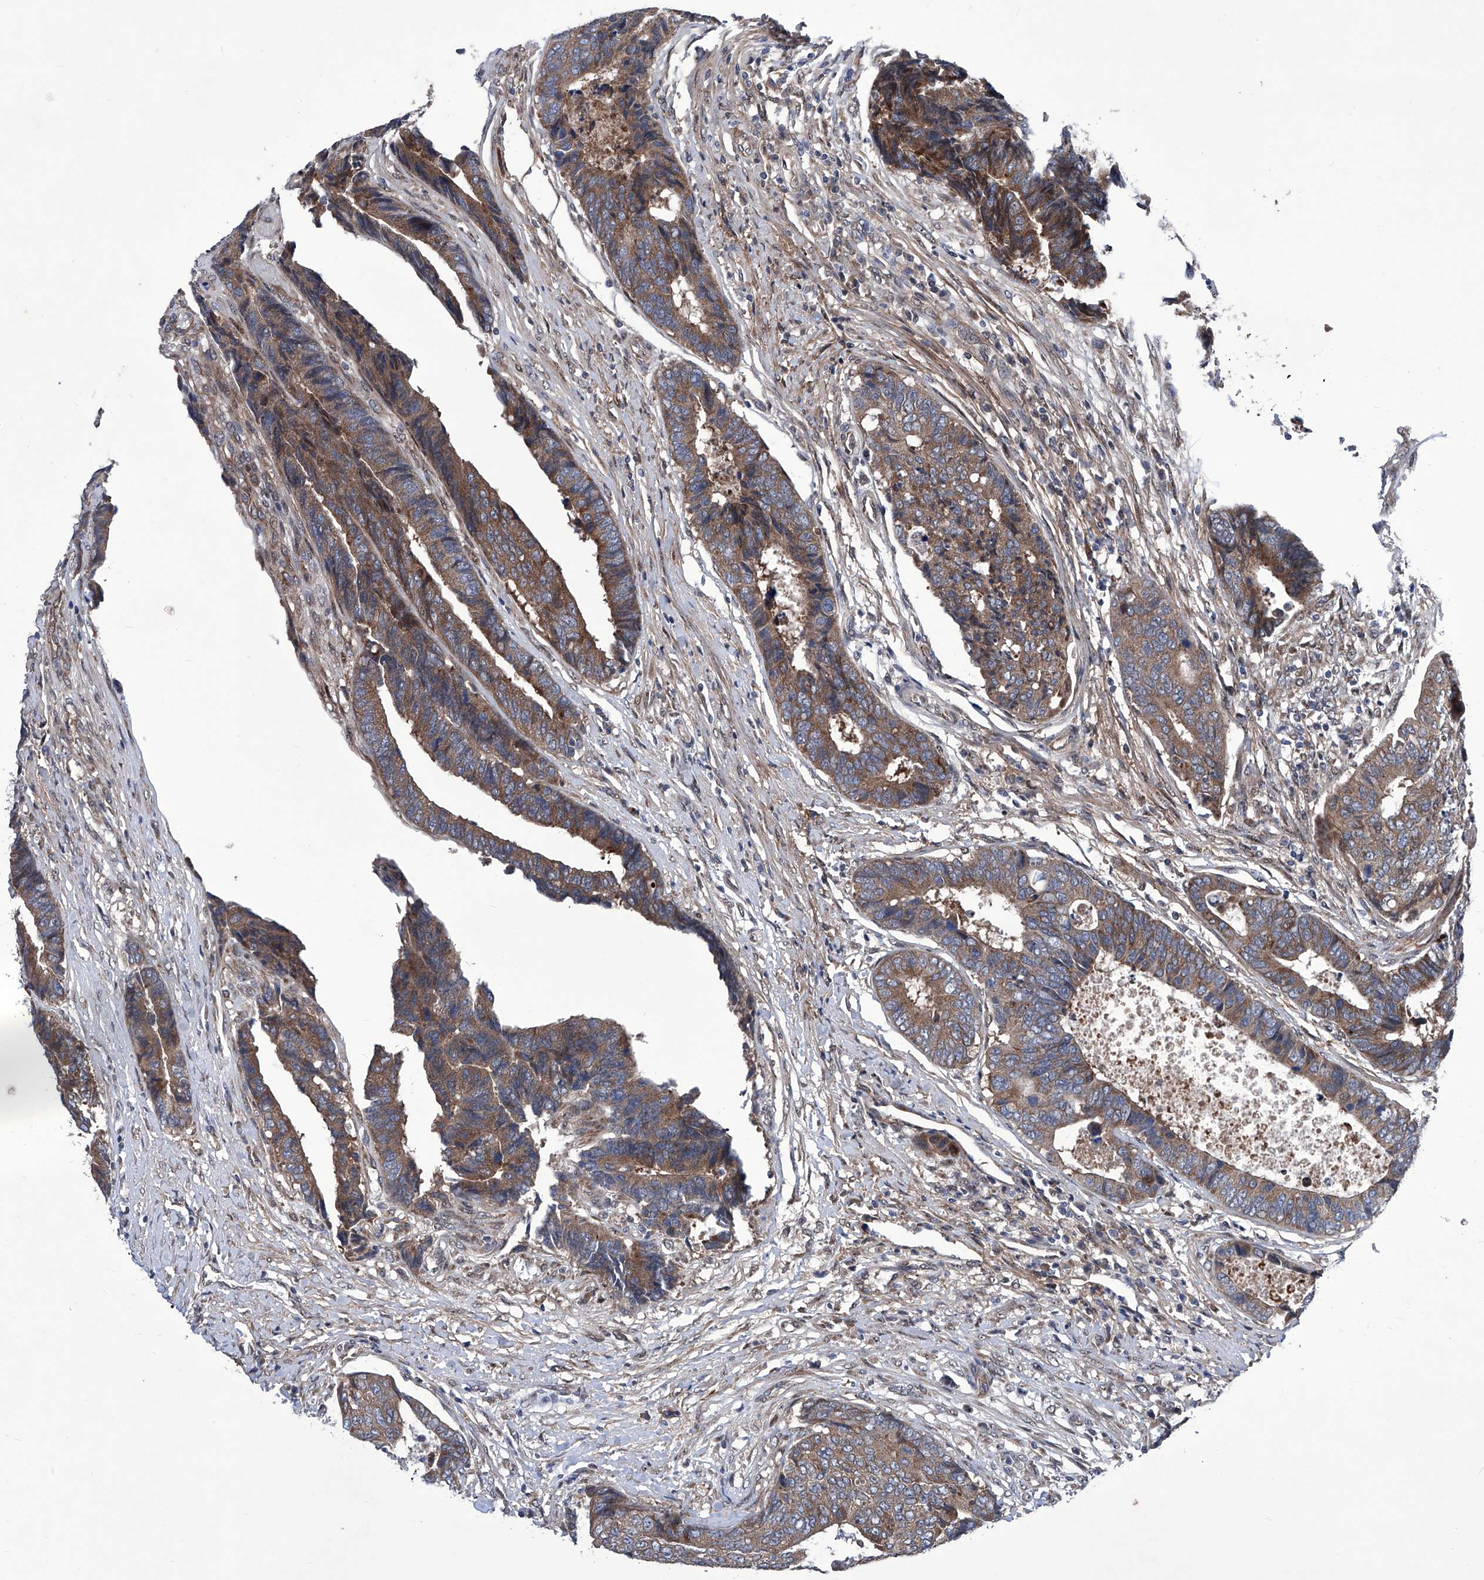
{"staining": {"intensity": "moderate", "quantity": ">75%", "location": "cytoplasmic/membranous"}, "tissue": "colorectal cancer", "cell_type": "Tumor cells", "image_type": "cancer", "snomed": [{"axis": "morphology", "description": "Adenocarcinoma, NOS"}, {"axis": "topography", "description": "Rectum"}], "caption": "A brown stain labels moderate cytoplasmic/membranous expression of a protein in human colorectal cancer (adenocarcinoma) tumor cells.", "gene": "KTI12", "patient": {"sex": "male", "age": 84}}